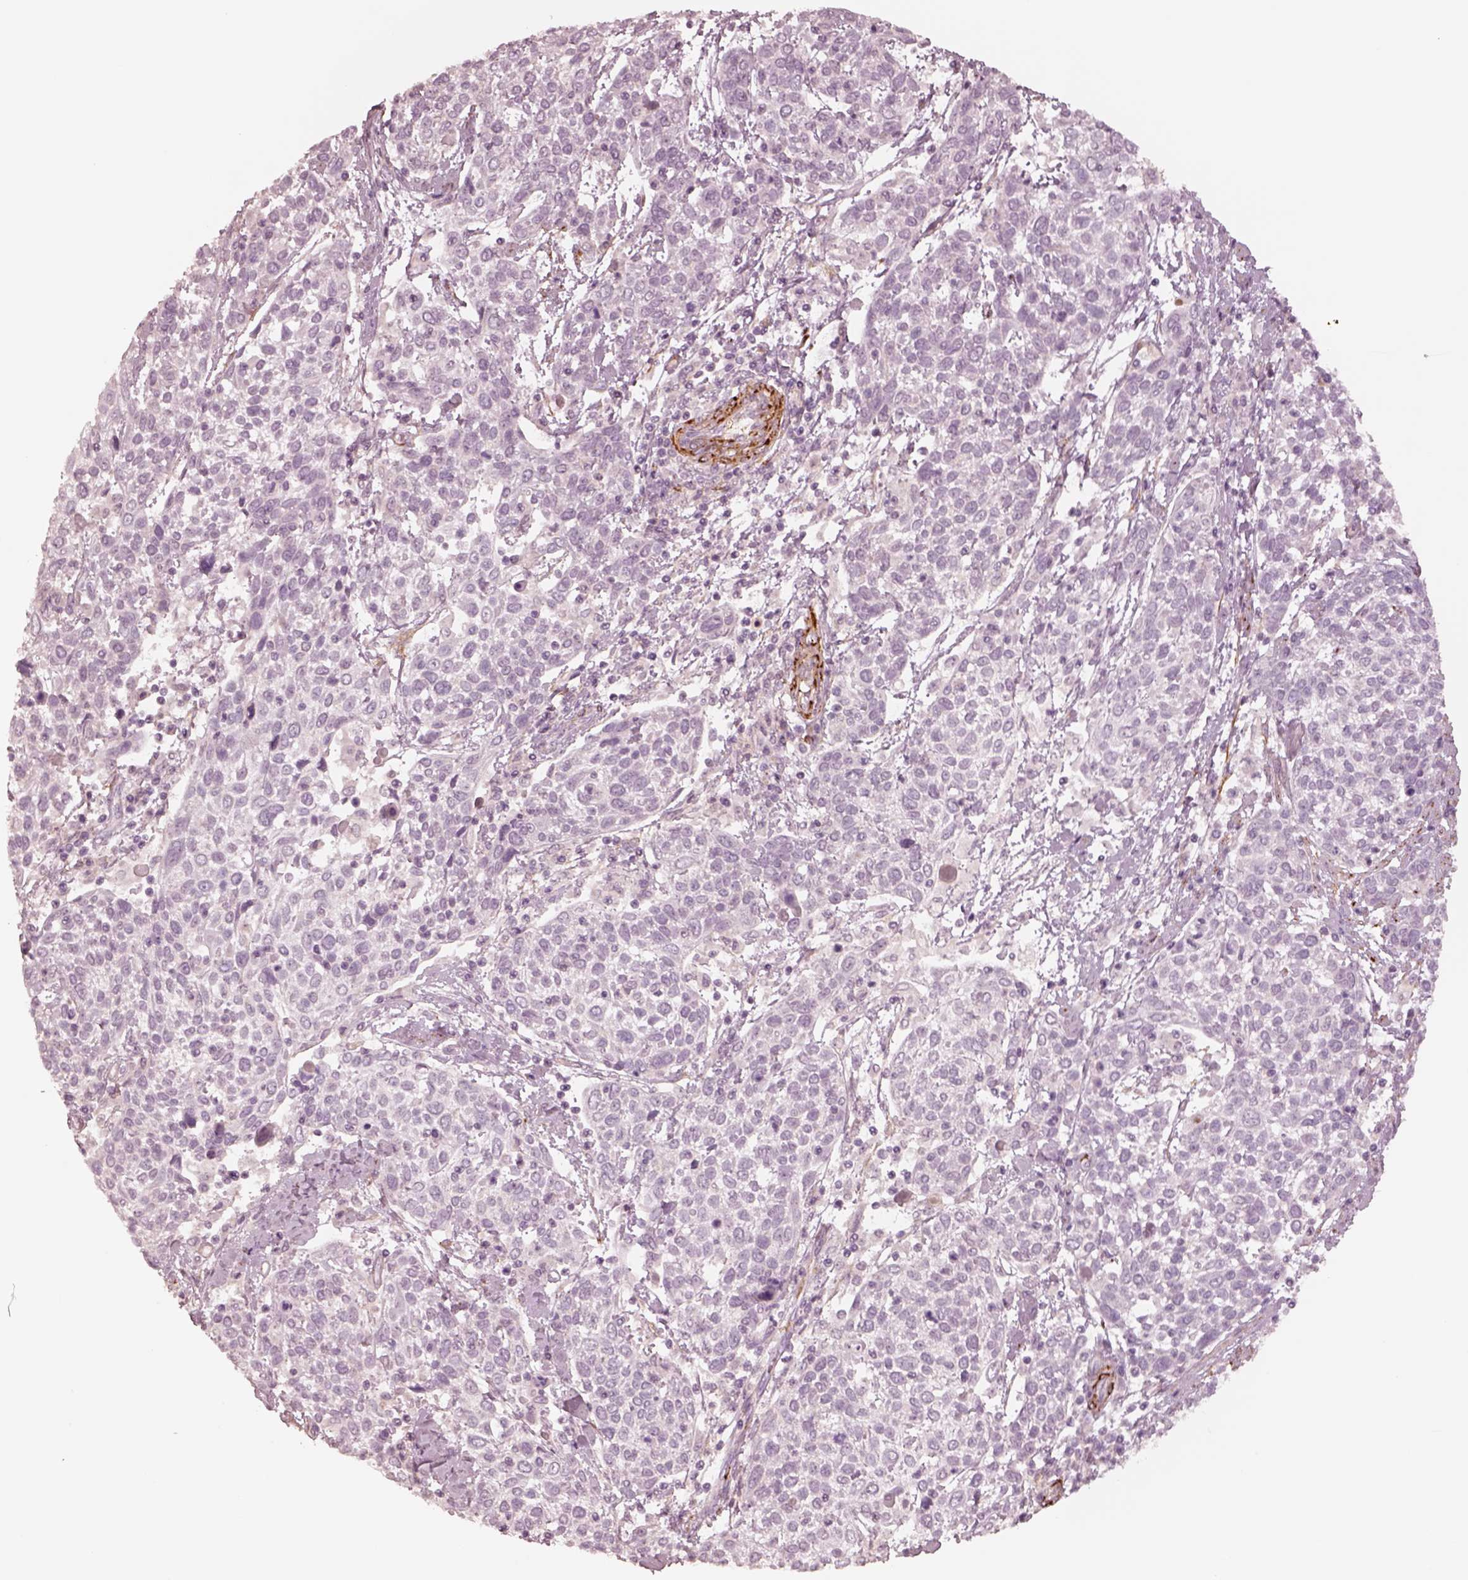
{"staining": {"intensity": "negative", "quantity": "none", "location": "none"}, "tissue": "cervical cancer", "cell_type": "Tumor cells", "image_type": "cancer", "snomed": [{"axis": "morphology", "description": "Squamous cell carcinoma, NOS"}, {"axis": "topography", "description": "Cervix"}], "caption": "Tumor cells are negative for brown protein staining in cervical squamous cell carcinoma.", "gene": "DNAAF9", "patient": {"sex": "female", "age": 61}}